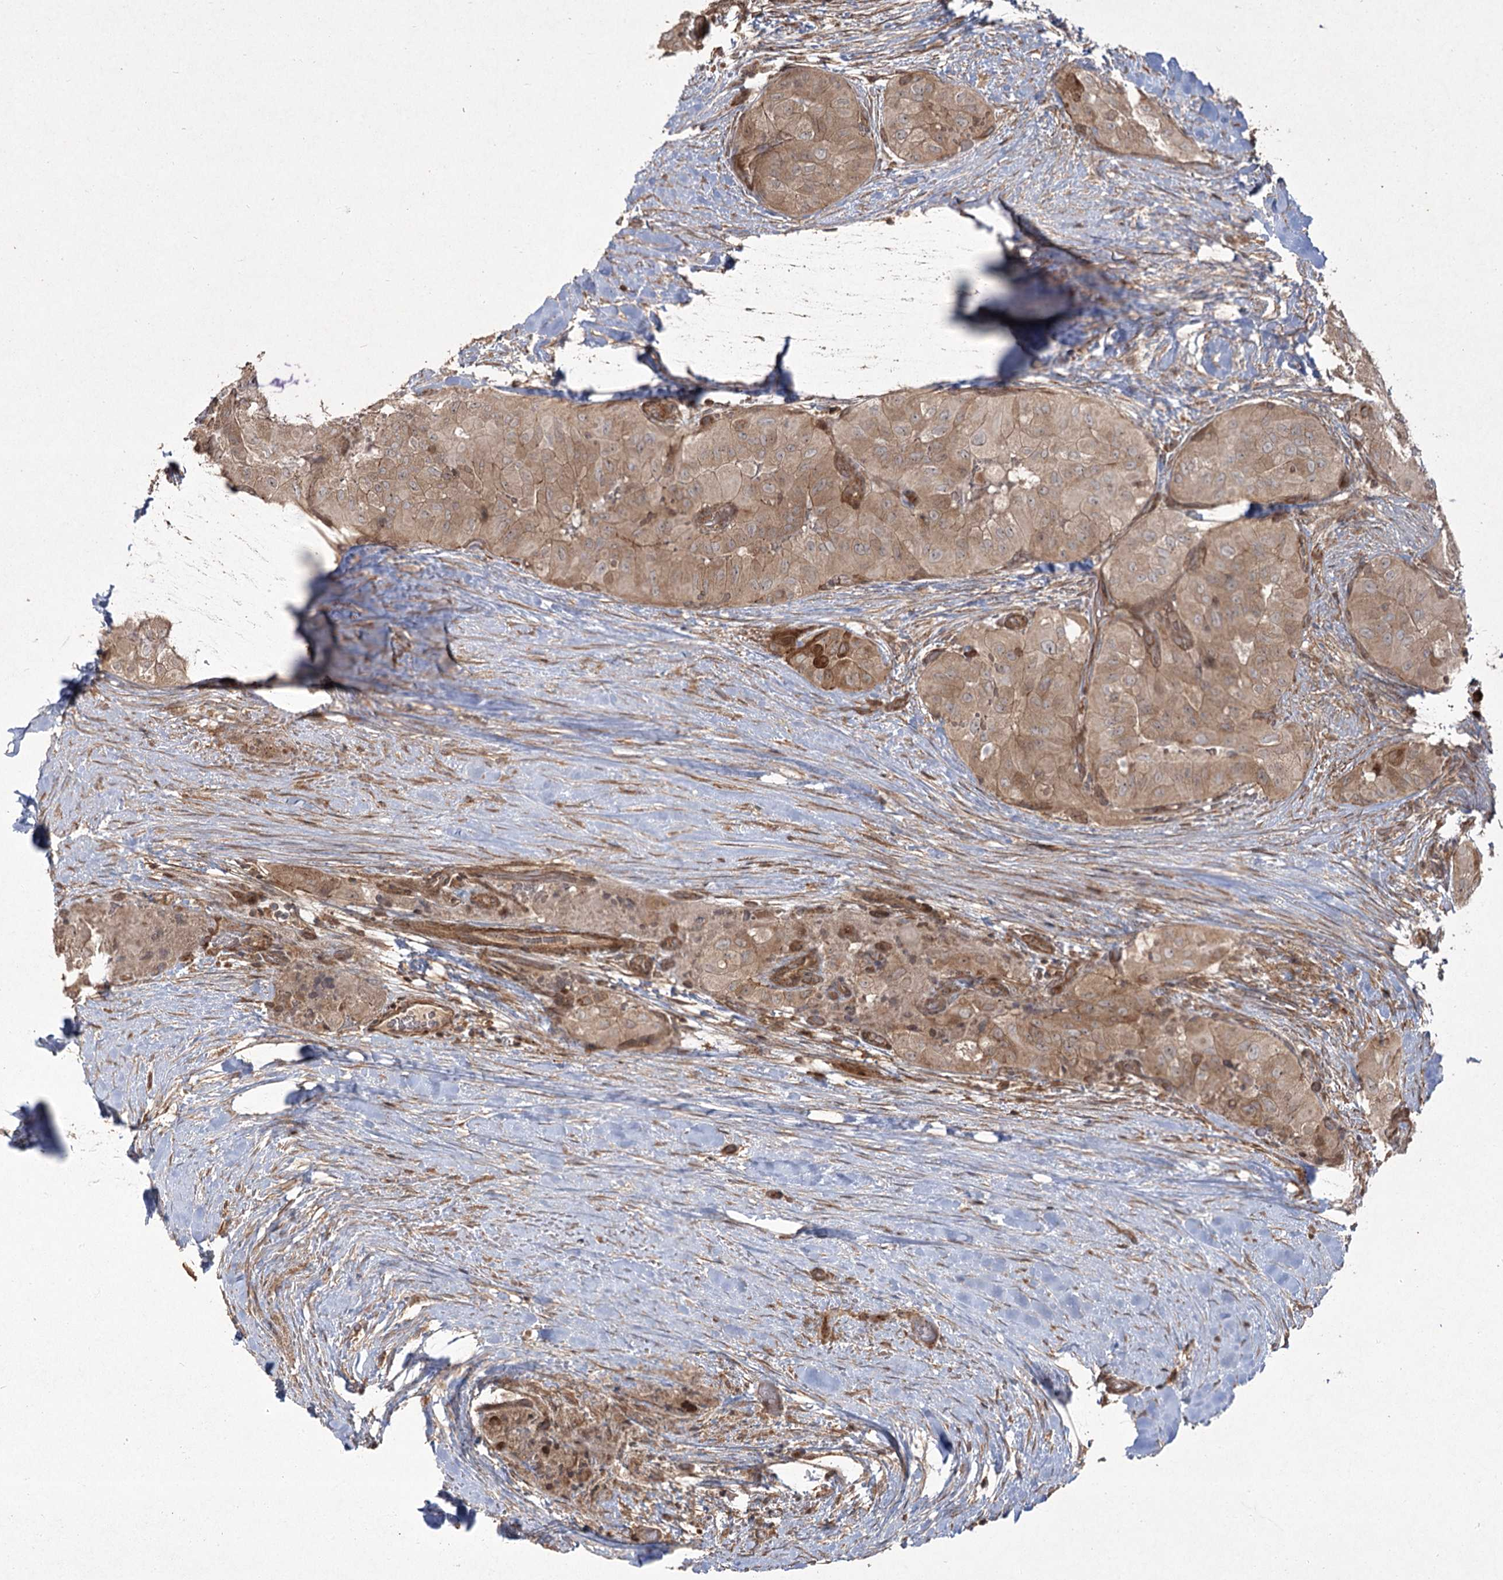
{"staining": {"intensity": "moderate", "quantity": ">75%", "location": "cytoplasmic/membranous"}, "tissue": "thyroid cancer", "cell_type": "Tumor cells", "image_type": "cancer", "snomed": [{"axis": "morphology", "description": "Papillary adenocarcinoma, NOS"}, {"axis": "topography", "description": "Thyroid gland"}], "caption": "Protein positivity by immunohistochemistry reveals moderate cytoplasmic/membranous staining in approximately >75% of tumor cells in thyroid cancer (papillary adenocarcinoma).", "gene": "CPLANE1", "patient": {"sex": "female", "age": 59}}